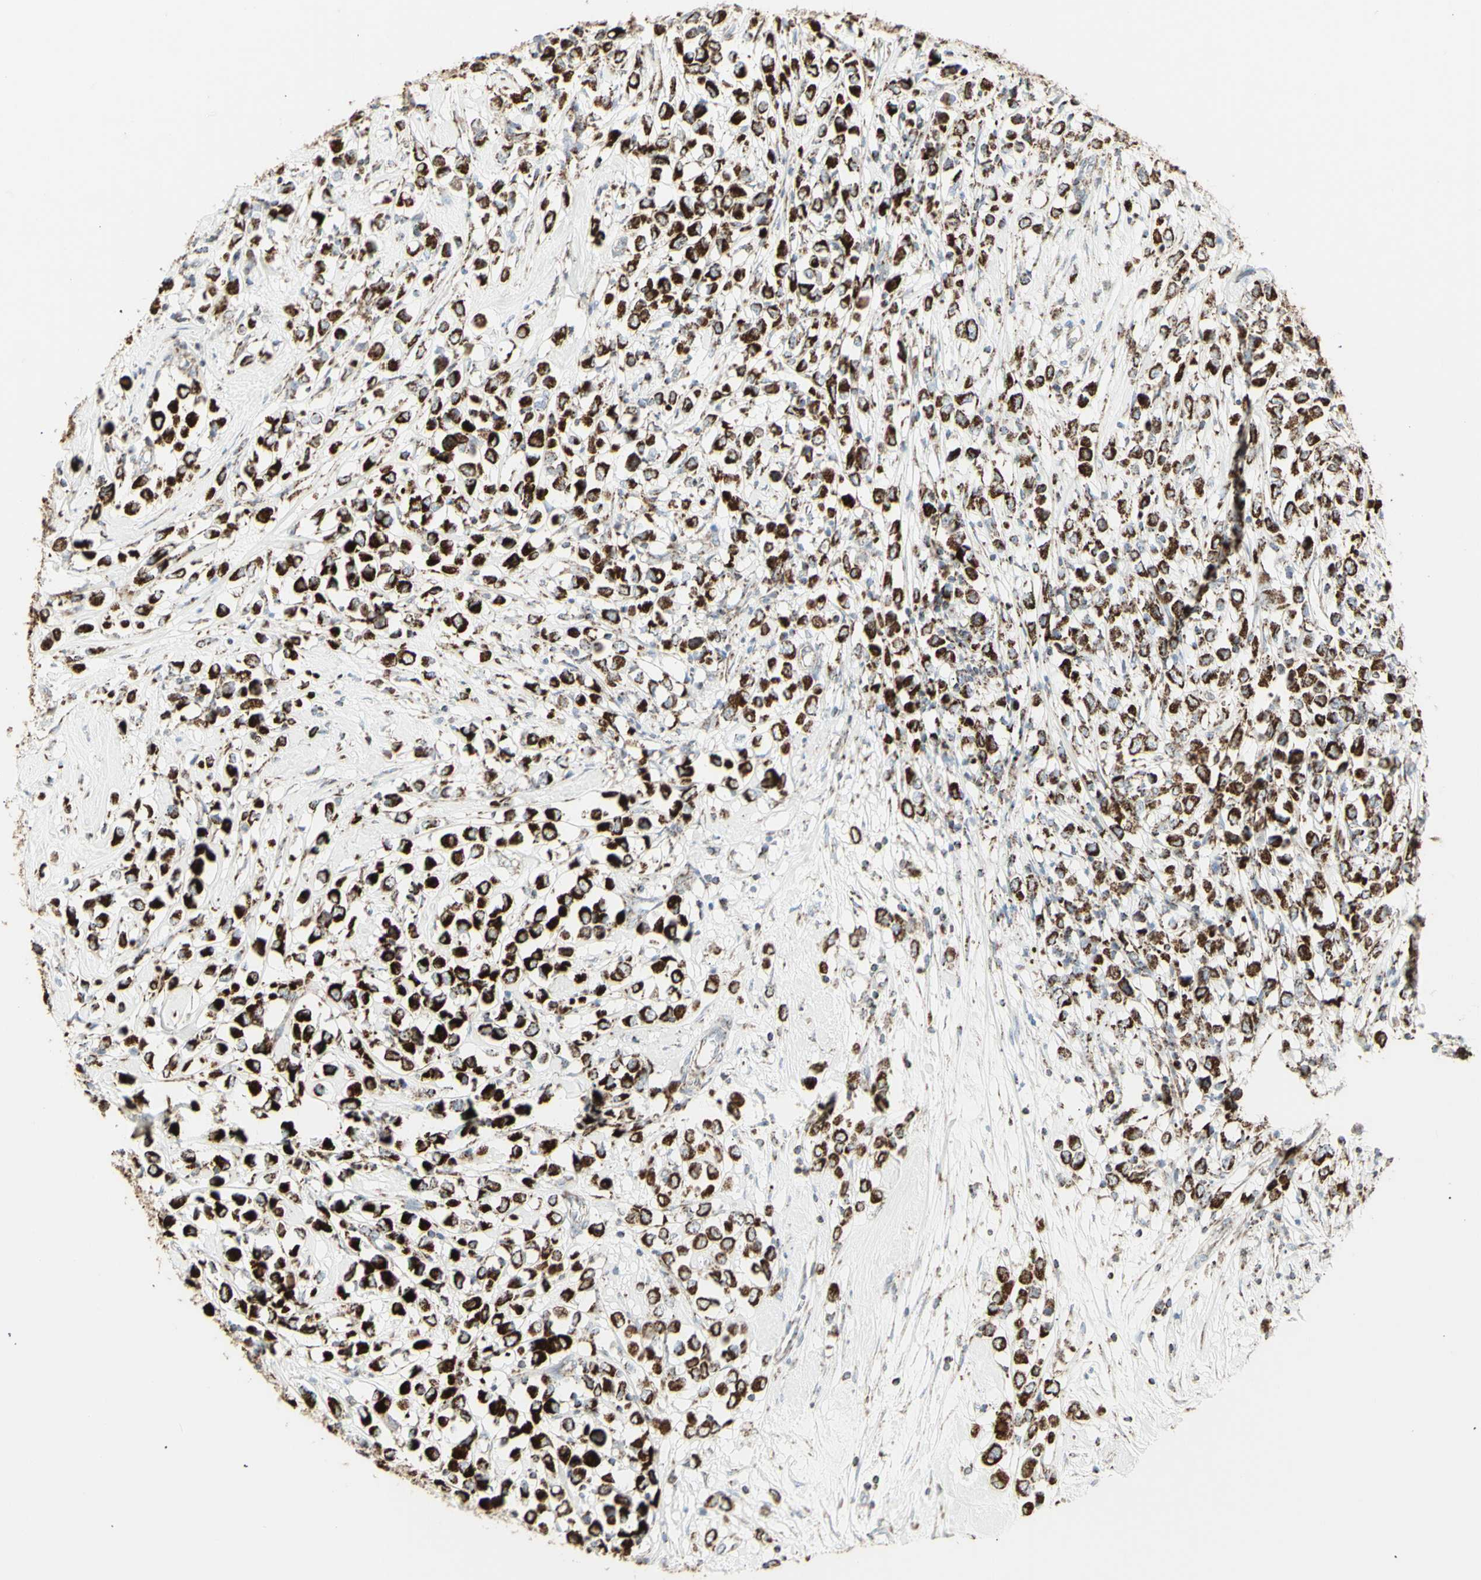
{"staining": {"intensity": "strong", "quantity": ">75%", "location": "cytoplasmic/membranous"}, "tissue": "breast cancer", "cell_type": "Tumor cells", "image_type": "cancer", "snomed": [{"axis": "morphology", "description": "Duct carcinoma"}, {"axis": "topography", "description": "Breast"}], "caption": "Immunohistochemical staining of breast cancer (intraductal carcinoma) reveals high levels of strong cytoplasmic/membranous protein staining in about >75% of tumor cells.", "gene": "PLGRKT", "patient": {"sex": "female", "age": 61}}